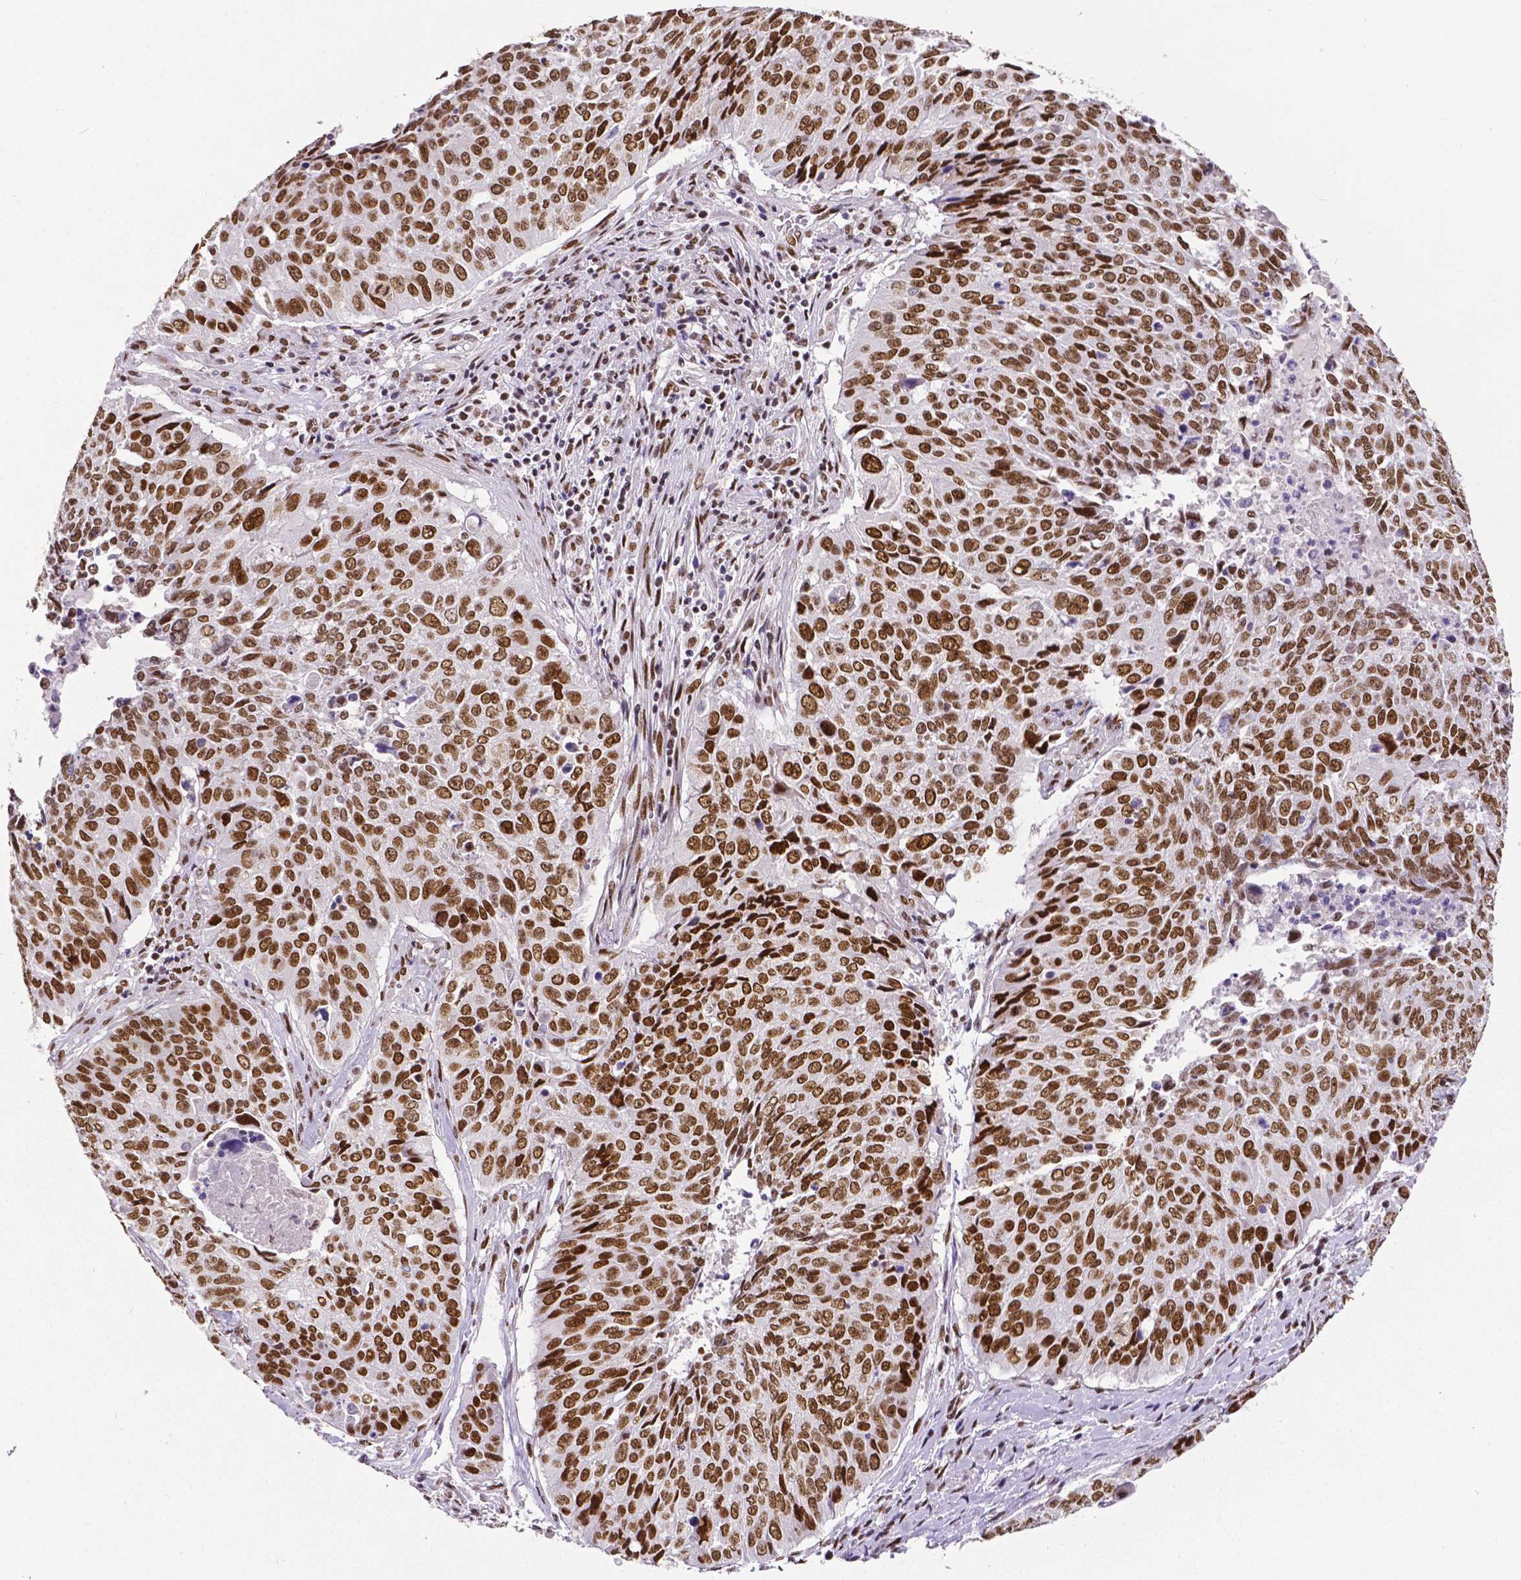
{"staining": {"intensity": "strong", "quantity": ">75%", "location": "nuclear"}, "tissue": "lung cancer", "cell_type": "Tumor cells", "image_type": "cancer", "snomed": [{"axis": "morphology", "description": "Normal tissue, NOS"}, {"axis": "morphology", "description": "Squamous cell carcinoma, NOS"}, {"axis": "topography", "description": "Bronchus"}, {"axis": "topography", "description": "Lung"}], "caption": "Squamous cell carcinoma (lung) was stained to show a protein in brown. There is high levels of strong nuclear staining in approximately >75% of tumor cells.", "gene": "REST", "patient": {"sex": "male", "age": 64}}